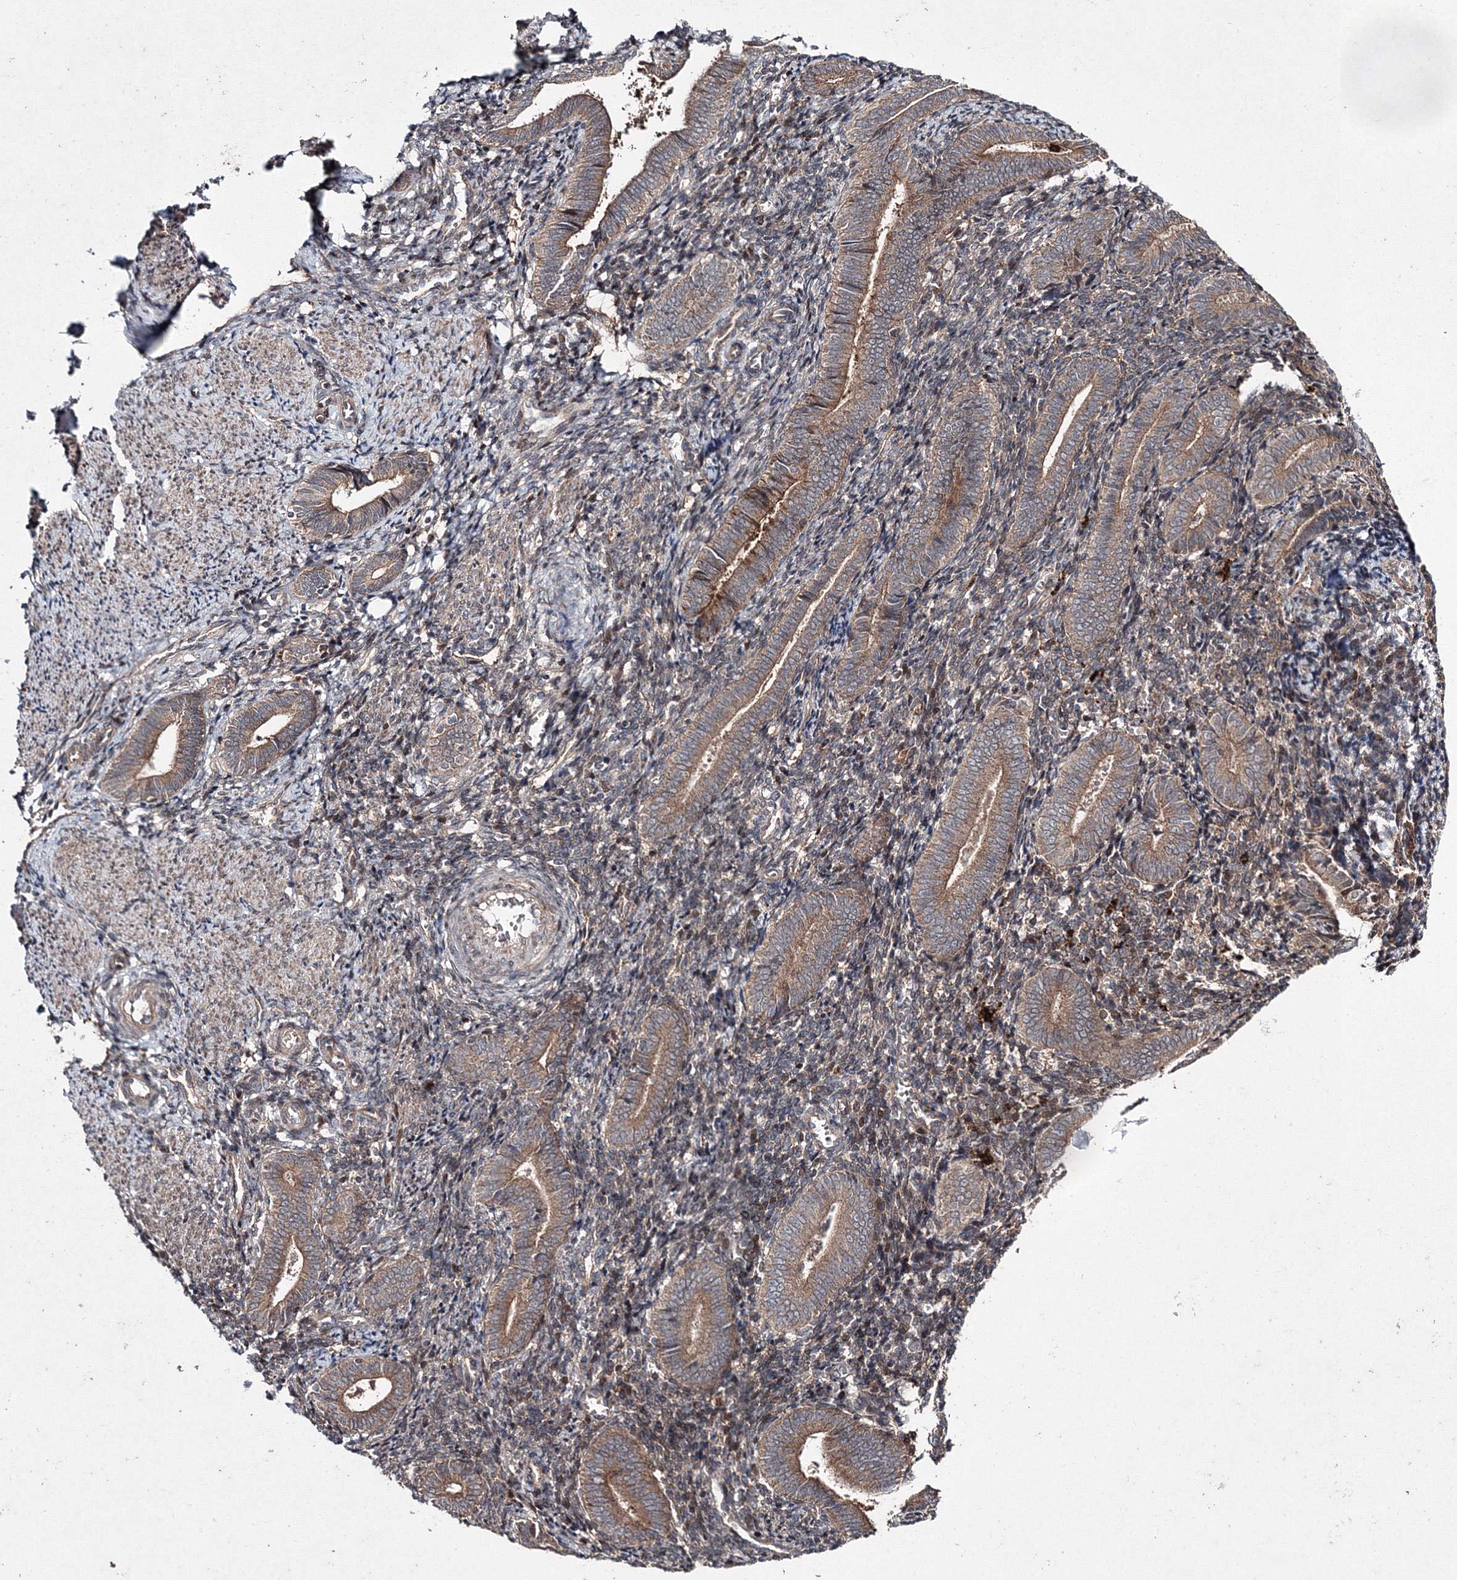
{"staining": {"intensity": "weak", "quantity": "<25%", "location": "cytoplasmic/membranous"}, "tissue": "endometrium", "cell_type": "Cells in endometrial stroma", "image_type": "normal", "snomed": [{"axis": "morphology", "description": "Normal tissue, NOS"}, {"axis": "topography", "description": "Uterus"}, {"axis": "topography", "description": "Endometrium"}], "caption": "Immunohistochemistry histopathology image of benign endometrium: human endometrium stained with DAB (3,3'-diaminobenzidine) demonstrates no significant protein positivity in cells in endometrial stroma. (DAB immunohistochemistry, high magnification).", "gene": "RANBP3L", "patient": {"sex": "female", "age": 33}}